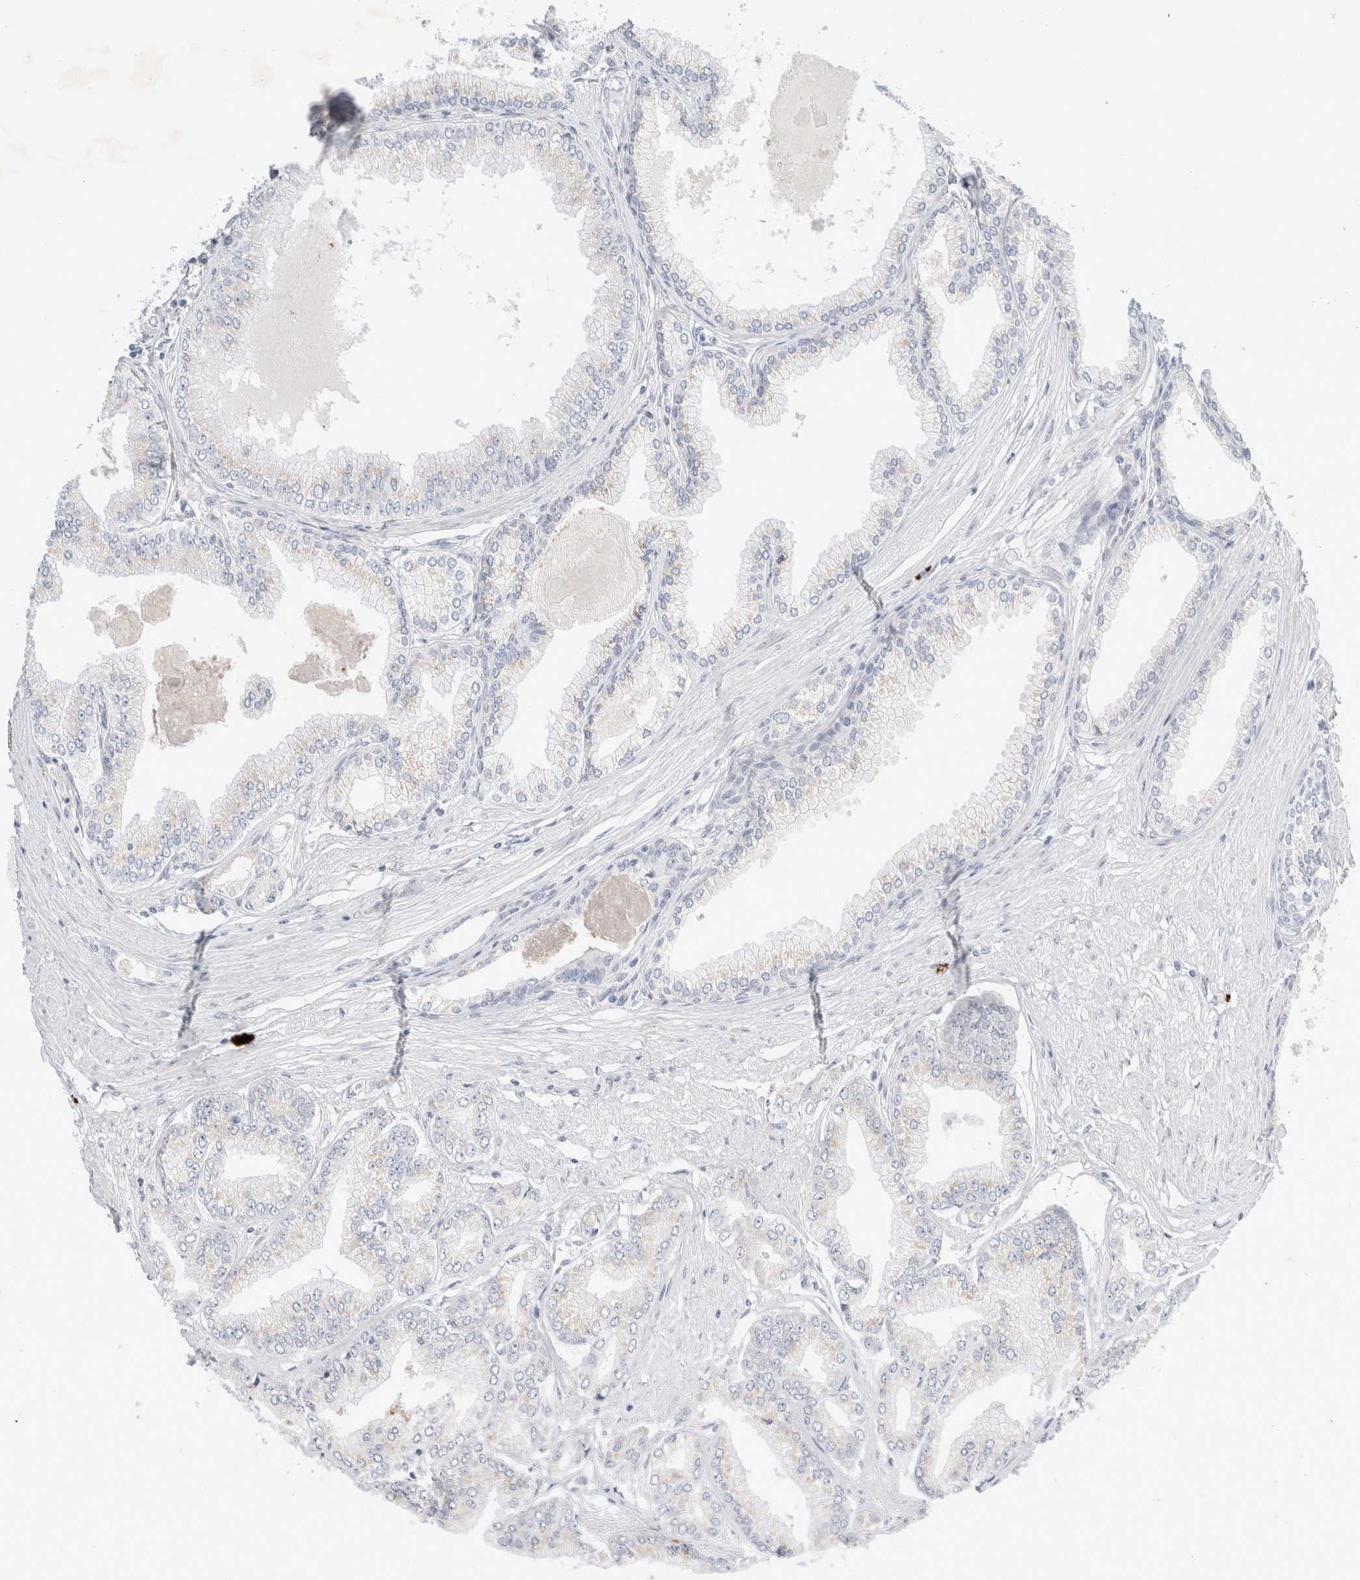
{"staining": {"intensity": "negative", "quantity": "none", "location": "none"}, "tissue": "prostate cancer", "cell_type": "Tumor cells", "image_type": "cancer", "snomed": [{"axis": "morphology", "description": "Adenocarcinoma, Low grade"}, {"axis": "topography", "description": "Prostate"}], "caption": "Prostate cancer (low-grade adenocarcinoma) was stained to show a protein in brown. There is no significant expression in tumor cells.", "gene": "SLC22A12", "patient": {"sex": "male", "age": 52}}